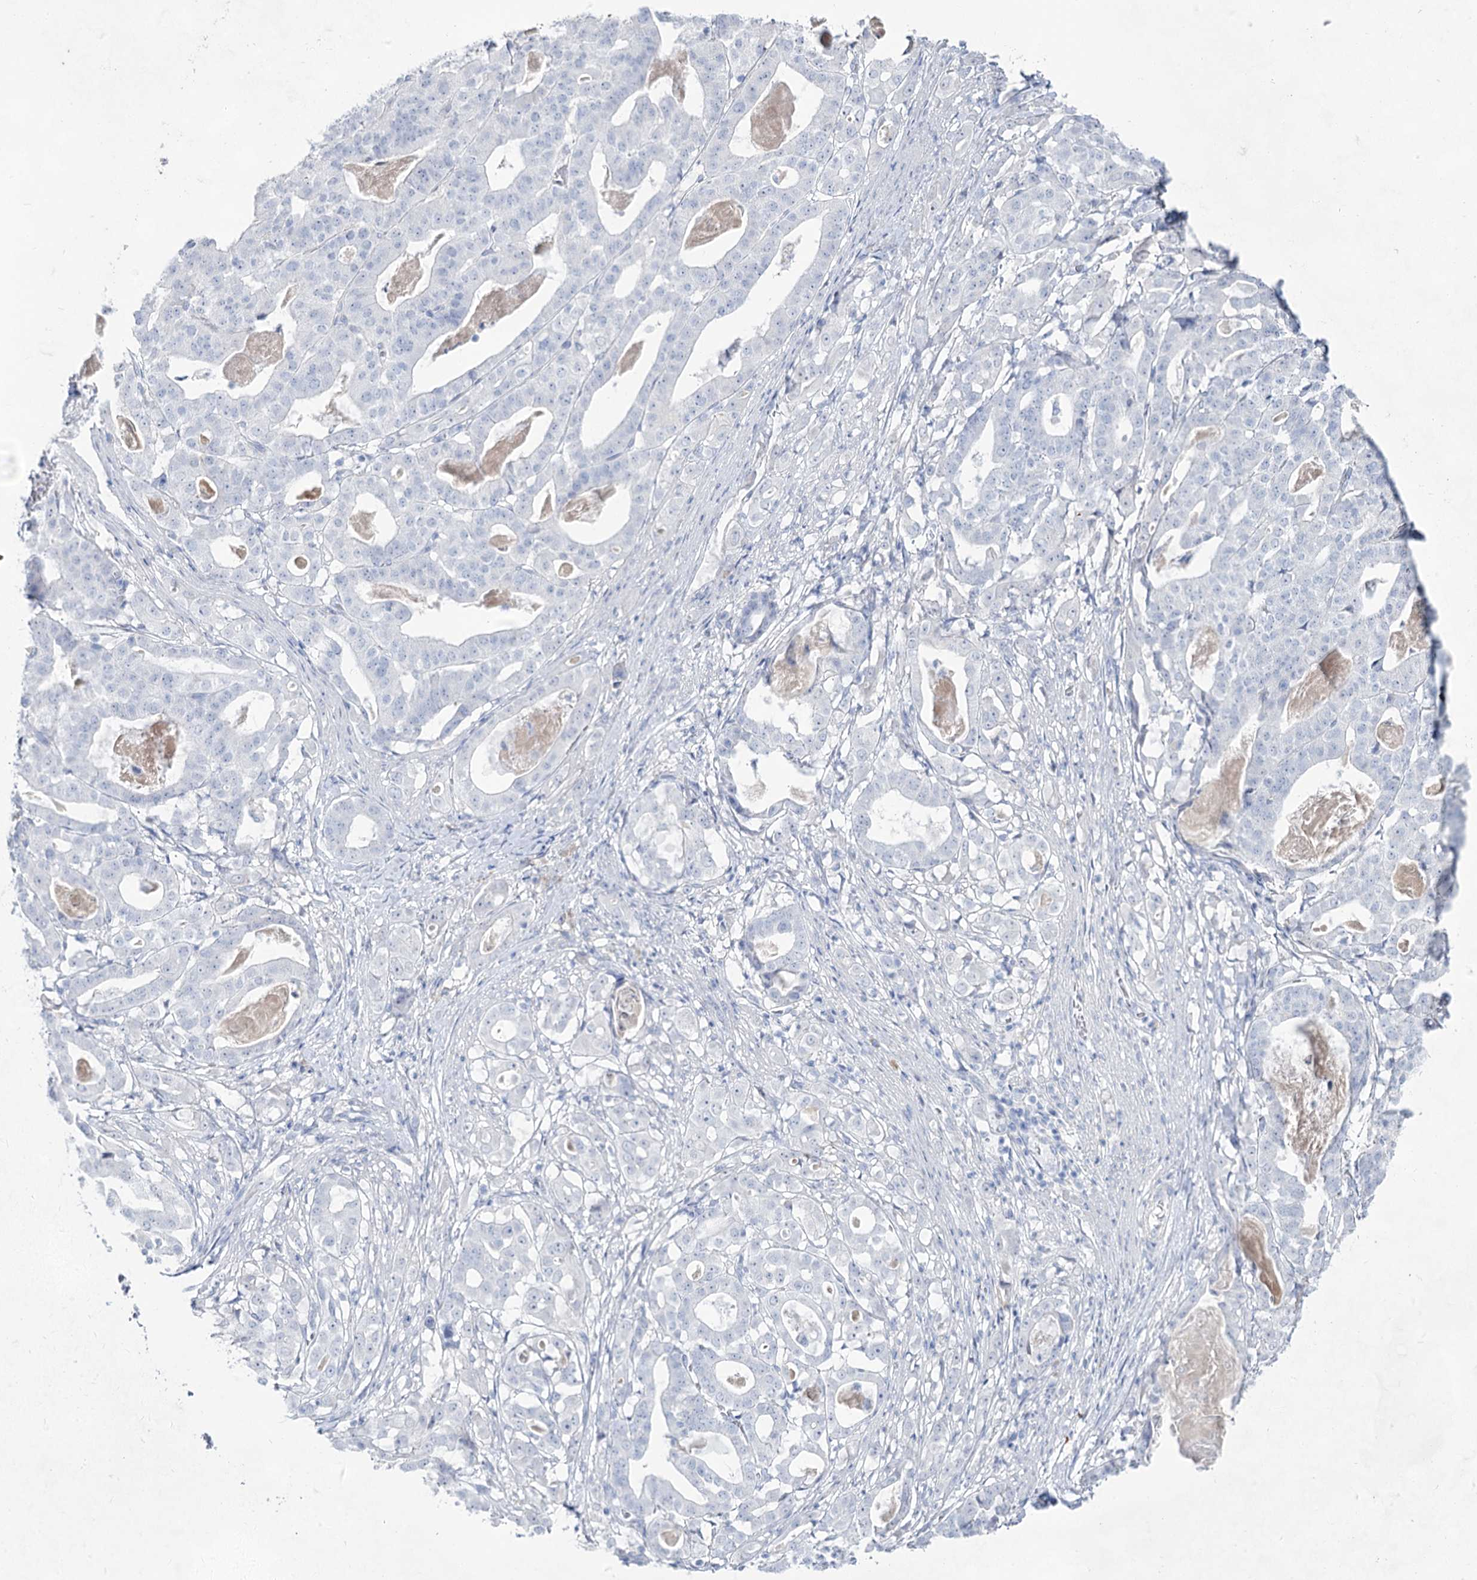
{"staining": {"intensity": "negative", "quantity": "none", "location": "none"}, "tissue": "stomach cancer", "cell_type": "Tumor cells", "image_type": "cancer", "snomed": [{"axis": "morphology", "description": "Adenocarcinoma, NOS"}, {"axis": "topography", "description": "Stomach"}], "caption": "This is a micrograph of immunohistochemistry staining of stomach cancer, which shows no expression in tumor cells. (DAB (3,3'-diaminobenzidine) IHC, high magnification).", "gene": "ACRV1", "patient": {"sex": "male", "age": 48}}